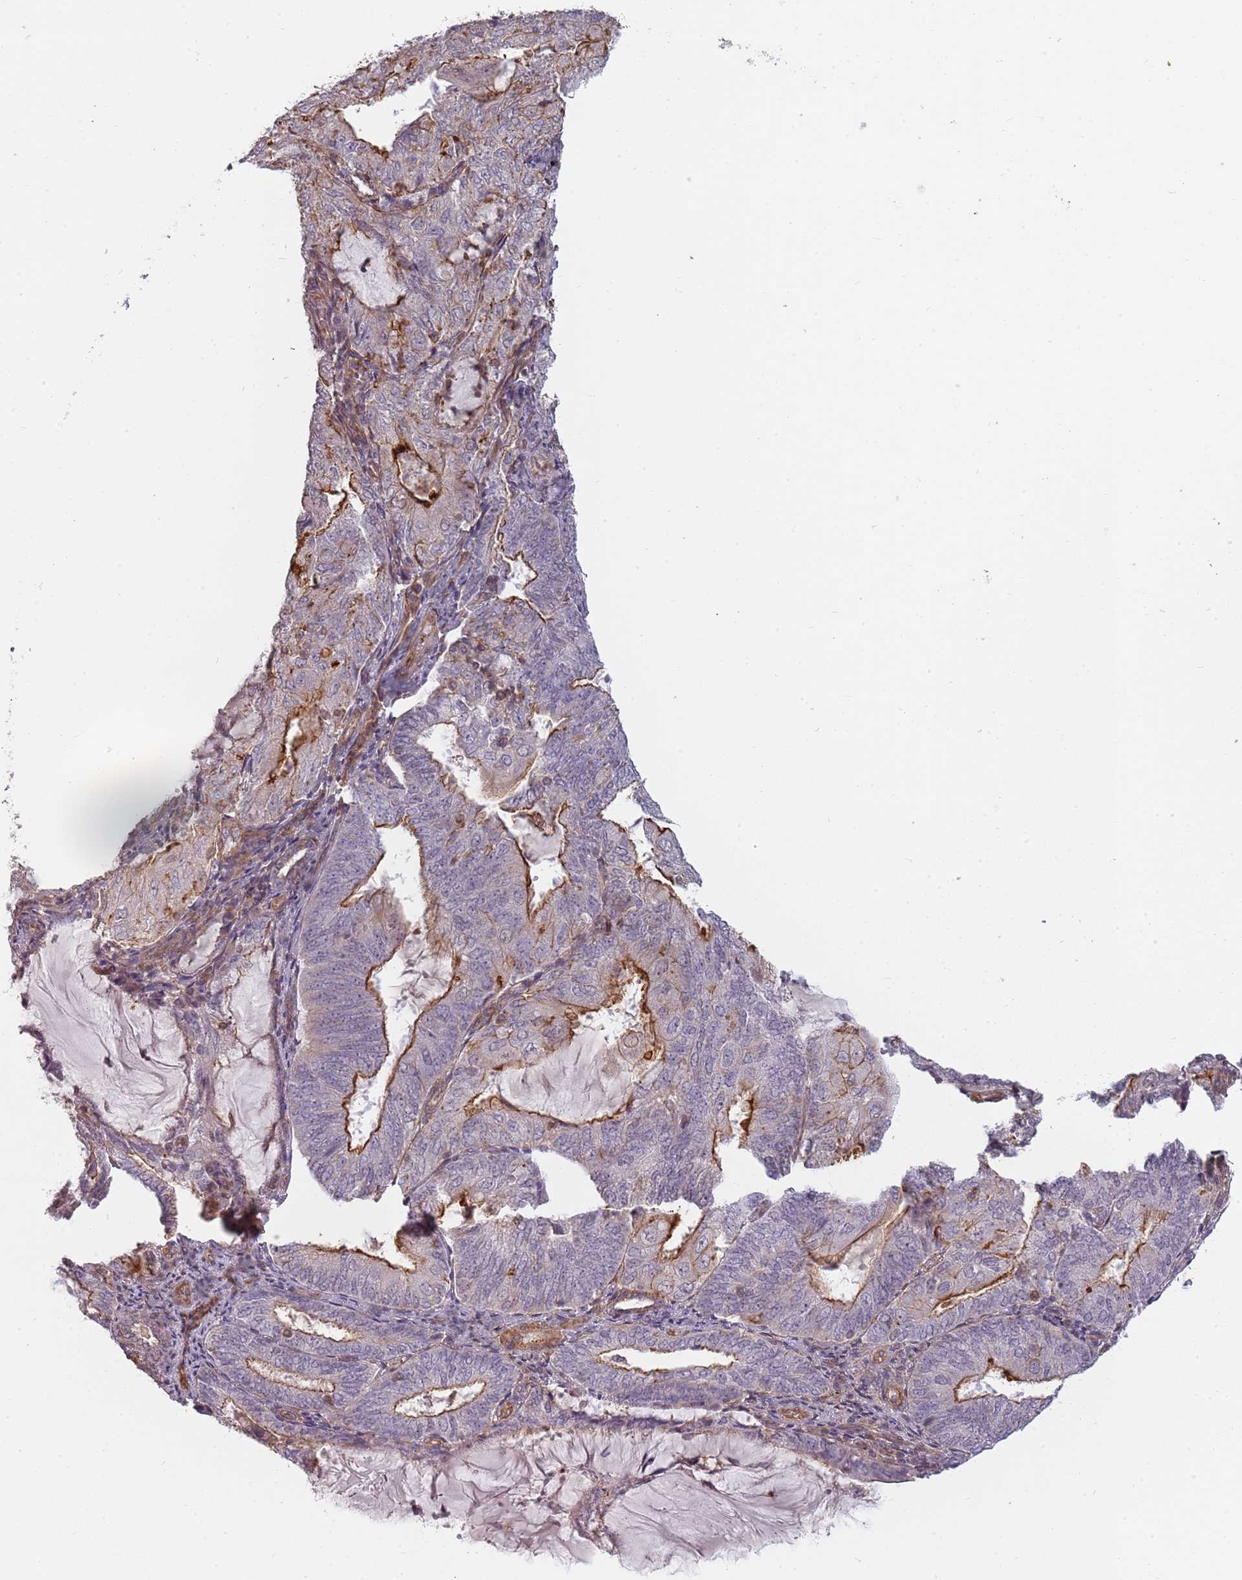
{"staining": {"intensity": "moderate", "quantity": "25%-75%", "location": "cytoplasmic/membranous"}, "tissue": "endometrial cancer", "cell_type": "Tumor cells", "image_type": "cancer", "snomed": [{"axis": "morphology", "description": "Adenocarcinoma, NOS"}, {"axis": "topography", "description": "Endometrium"}], "caption": "Protein analysis of endometrial cancer tissue exhibits moderate cytoplasmic/membranous expression in approximately 25%-75% of tumor cells.", "gene": "PPP1R14C", "patient": {"sex": "female", "age": 81}}